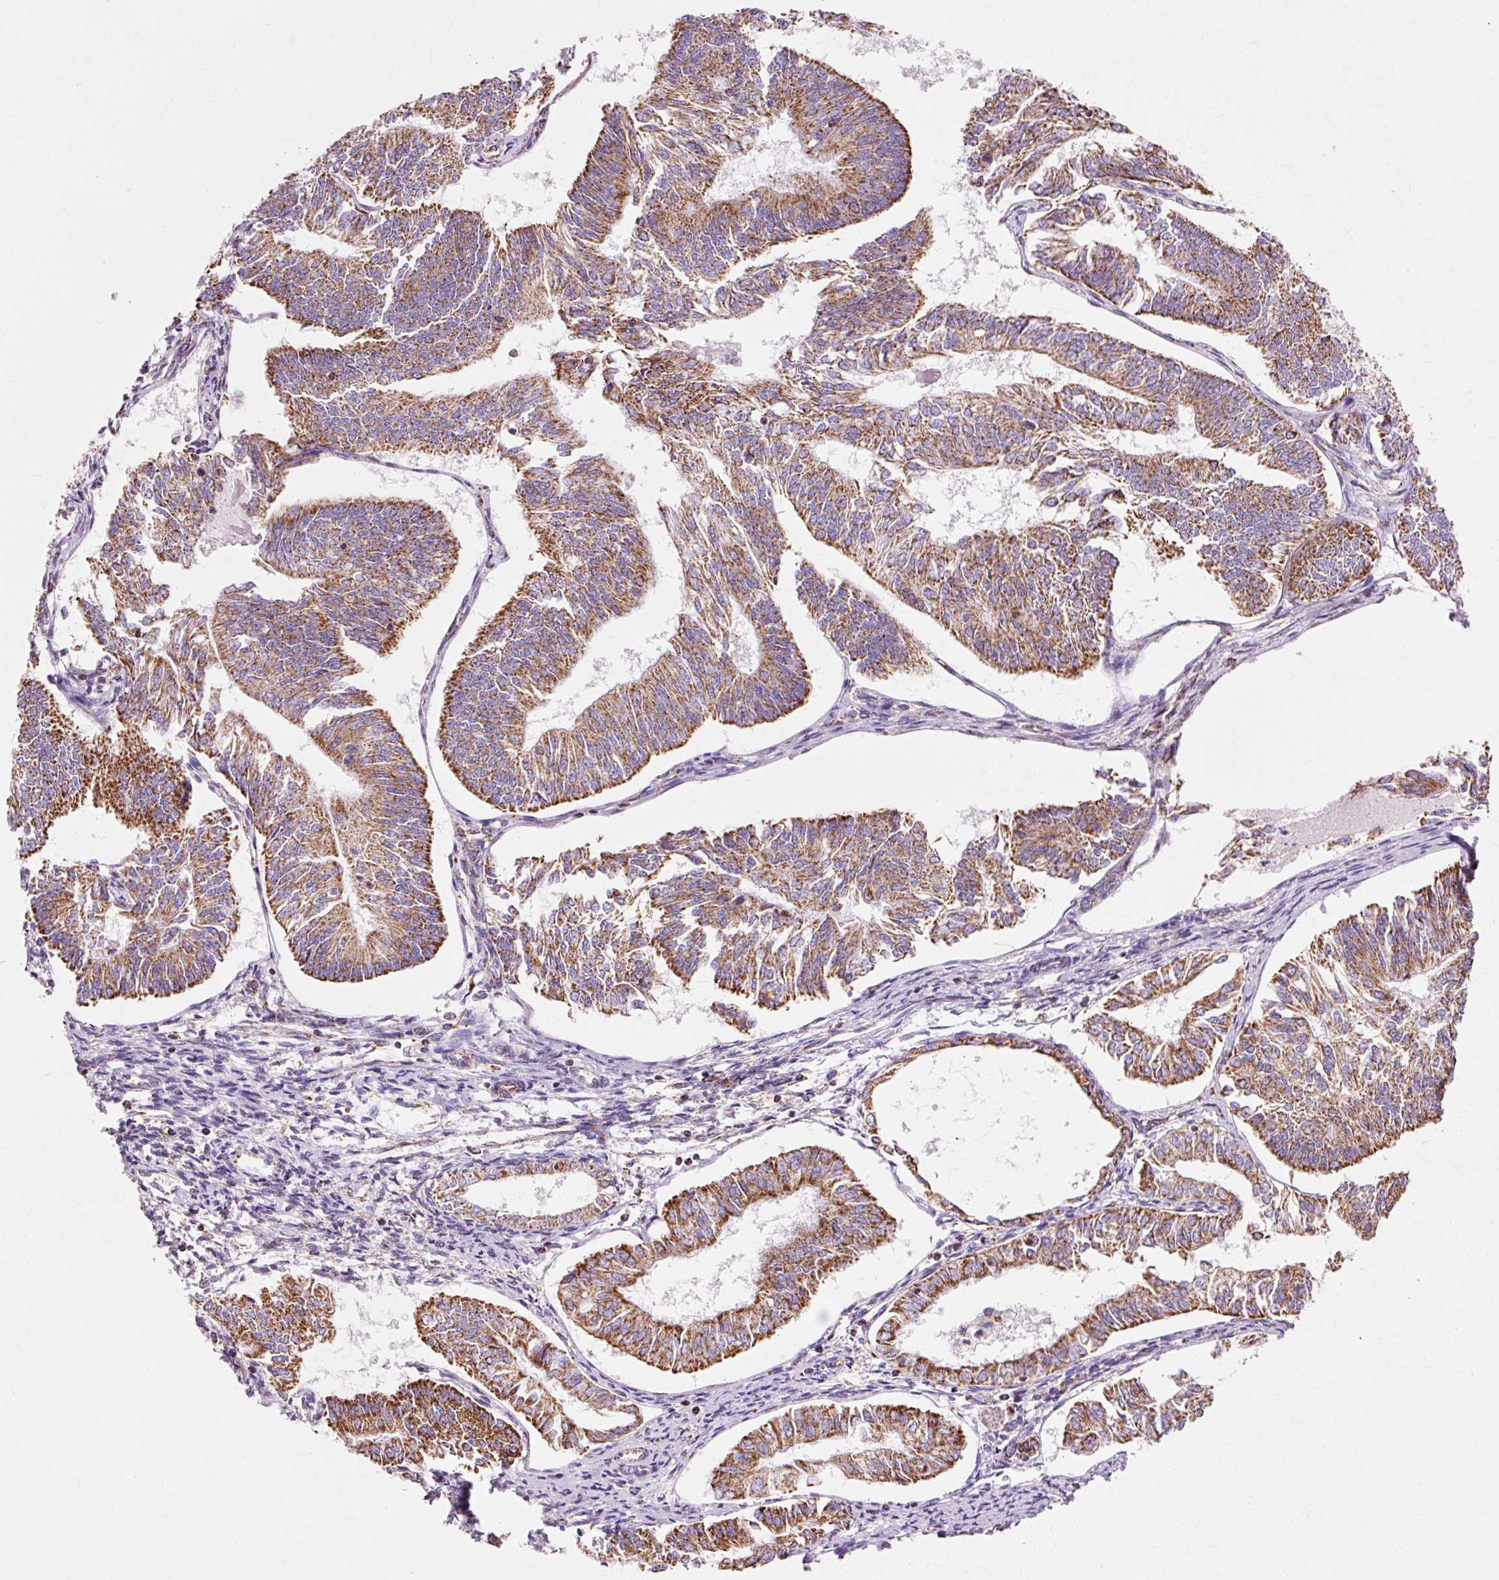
{"staining": {"intensity": "strong", "quantity": ">75%", "location": "cytoplasmic/membranous"}, "tissue": "endometrial cancer", "cell_type": "Tumor cells", "image_type": "cancer", "snomed": [{"axis": "morphology", "description": "Adenocarcinoma, NOS"}, {"axis": "topography", "description": "Endometrium"}], "caption": "Immunohistochemical staining of endometrial cancer (adenocarcinoma) displays high levels of strong cytoplasmic/membranous protein positivity in approximately >75% of tumor cells. (Brightfield microscopy of DAB IHC at high magnification).", "gene": "ATP5PO", "patient": {"sex": "female", "age": 58}}